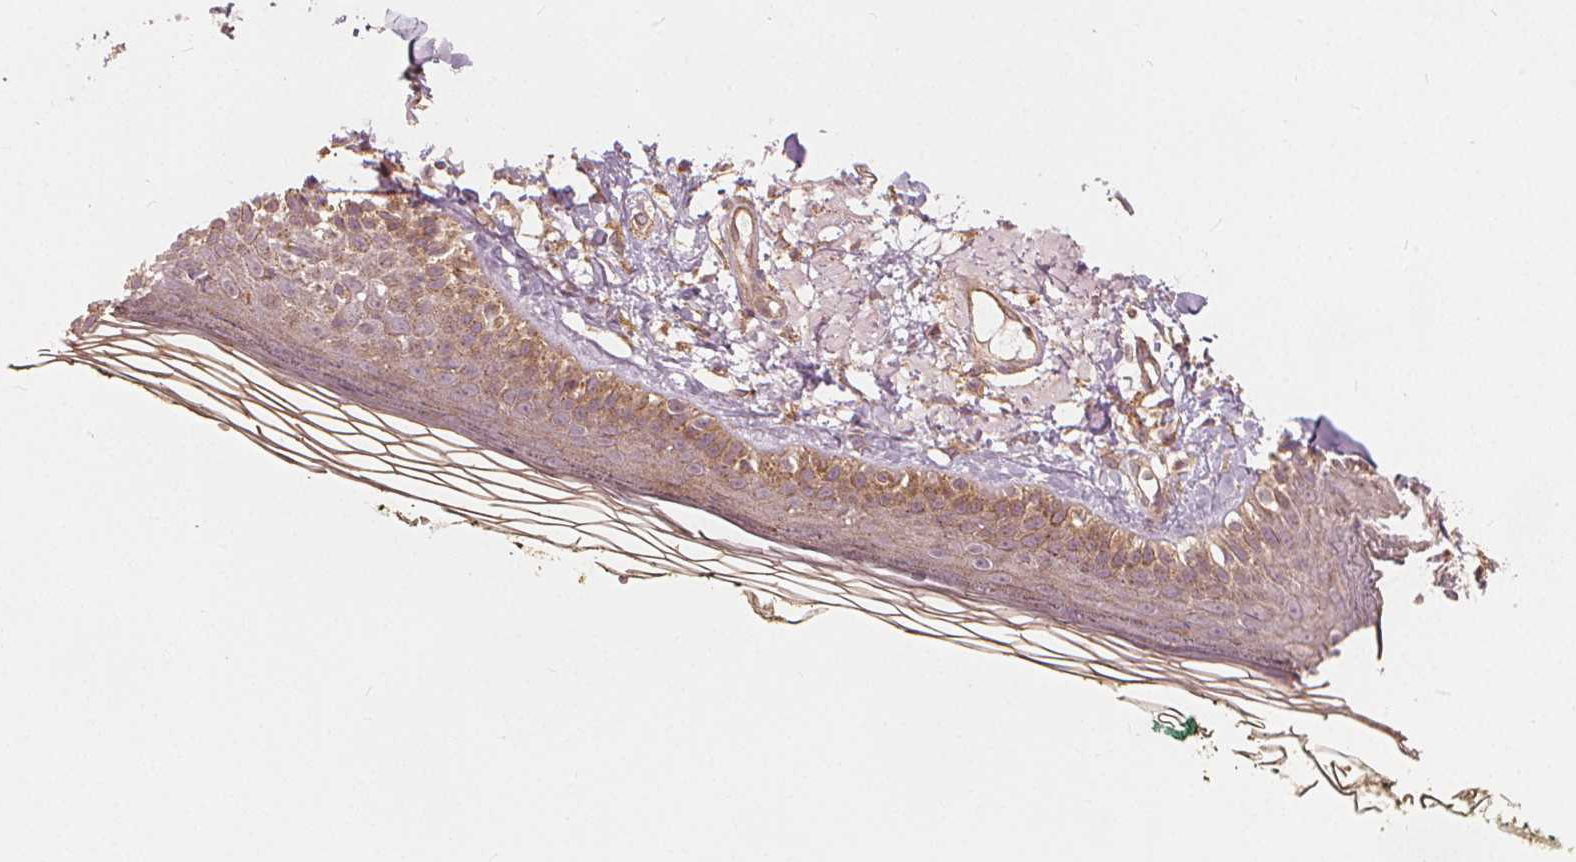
{"staining": {"intensity": "negative", "quantity": "none", "location": "none"}, "tissue": "skin", "cell_type": "Fibroblasts", "image_type": "normal", "snomed": [{"axis": "morphology", "description": "Normal tissue, NOS"}, {"axis": "topography", "description": "Skin"}], "caption": "Immunohistochemical staining of benign human skin demonstrates no significant expression in fibroblasts. The staining is performed using DAB (3,3'-diaminobenzidine) brown chromogen with nuclei counter-stained in using hematoxylin.", "gene": "SNX12", "patient": {"sex": "male", "age": 76}}